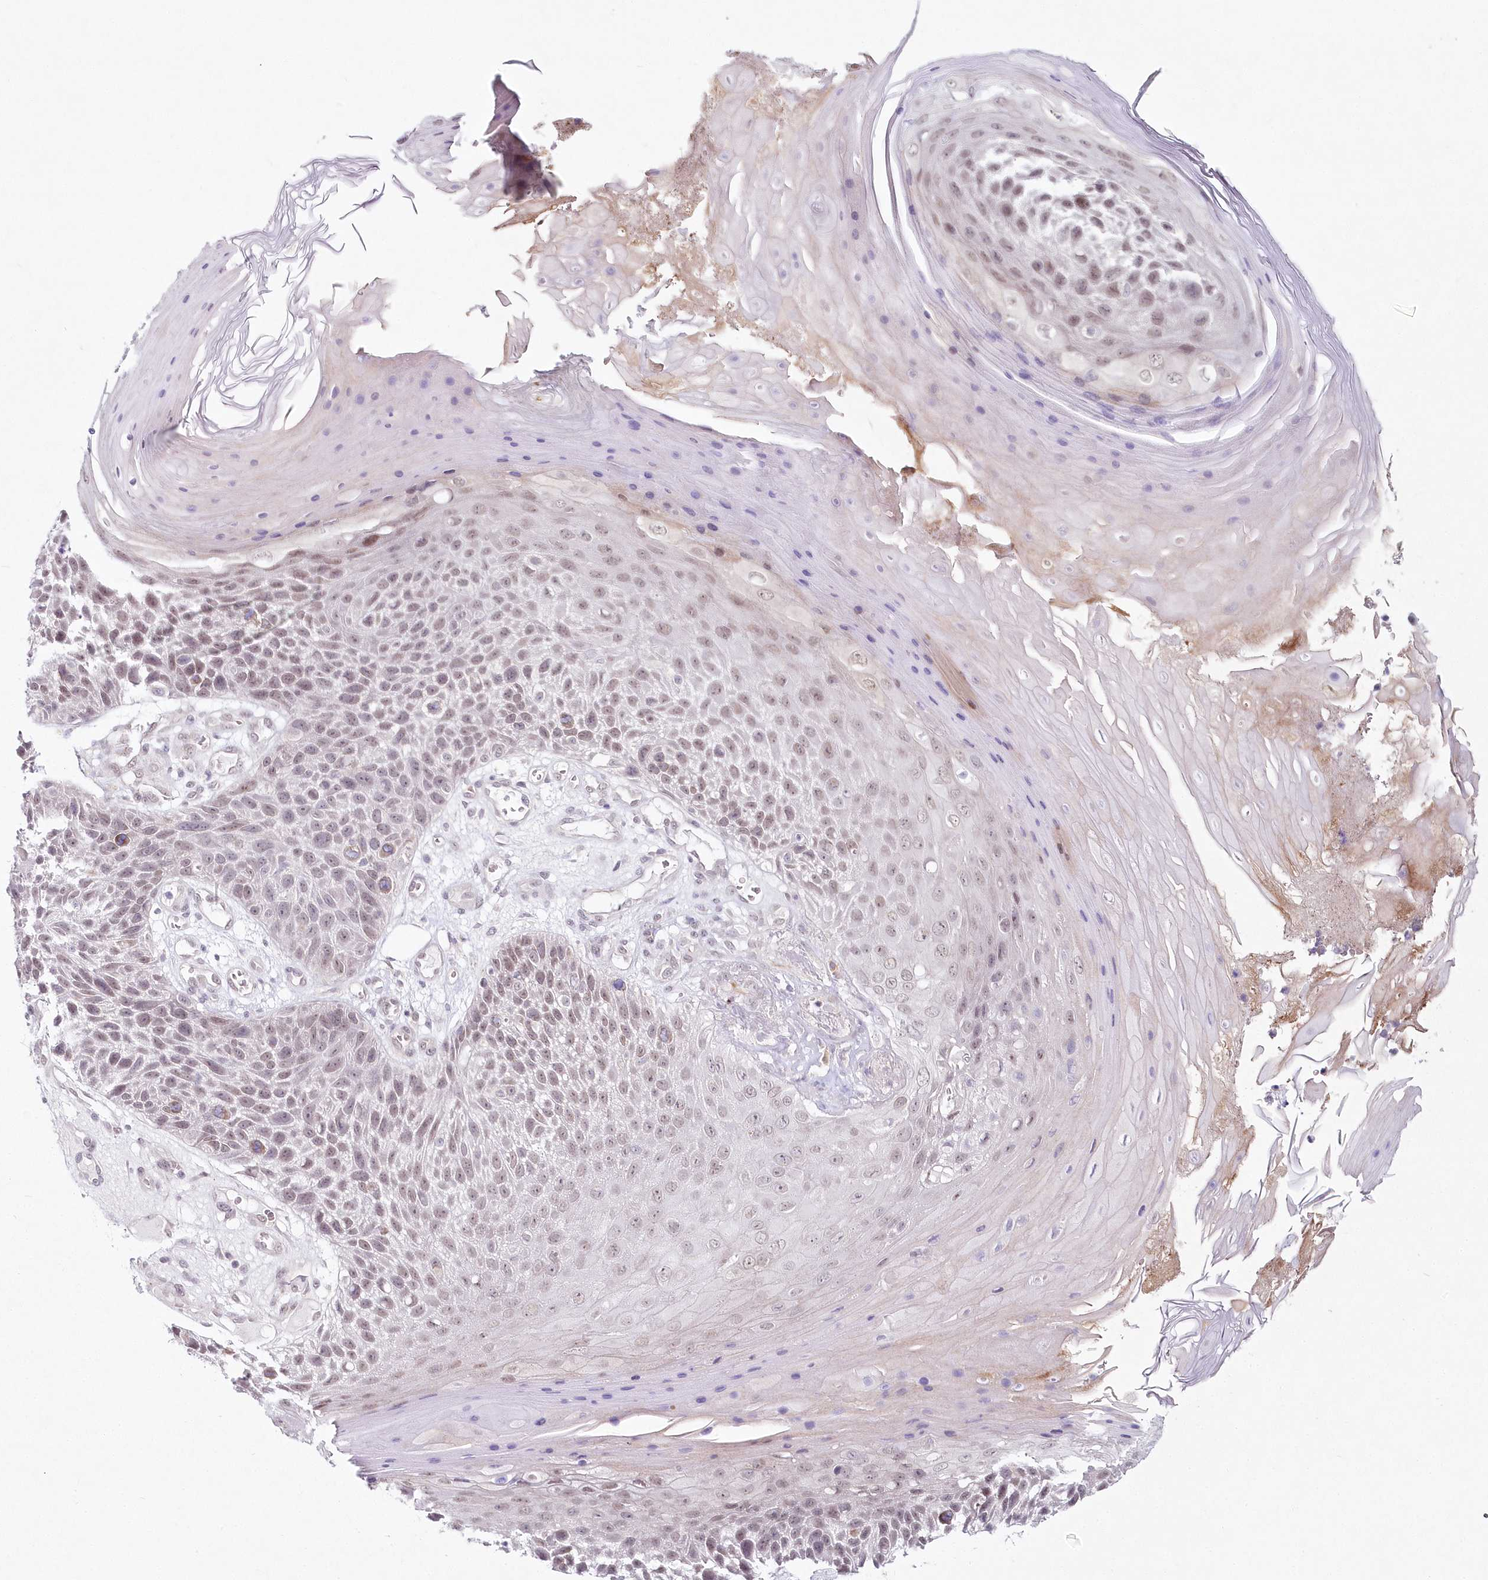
{"staining": {"intensity": "weak", "quantity": "25%-75%", "location": "nuclear"}, "tissue": "skin cancer", "cell_type": "Tumor cells", "image_type": "cancer", "snomed": [{"axis": "morphology", "description": "Squamous cell carcinoma, NOS"}, {"axis": "topography", "description": "Skin"}], "caption": "A histopathology image of human skin cancer (squamous cell carcinoma) stained for a protein exhibits weak nuclear brown staining in tumor cells. (DAB (3,3'-diaminobenzidine) IHC with brightfield microscopy, high magnification).", "gene": "HYCC2", "patient": {"sex": "female", "age": 88}}